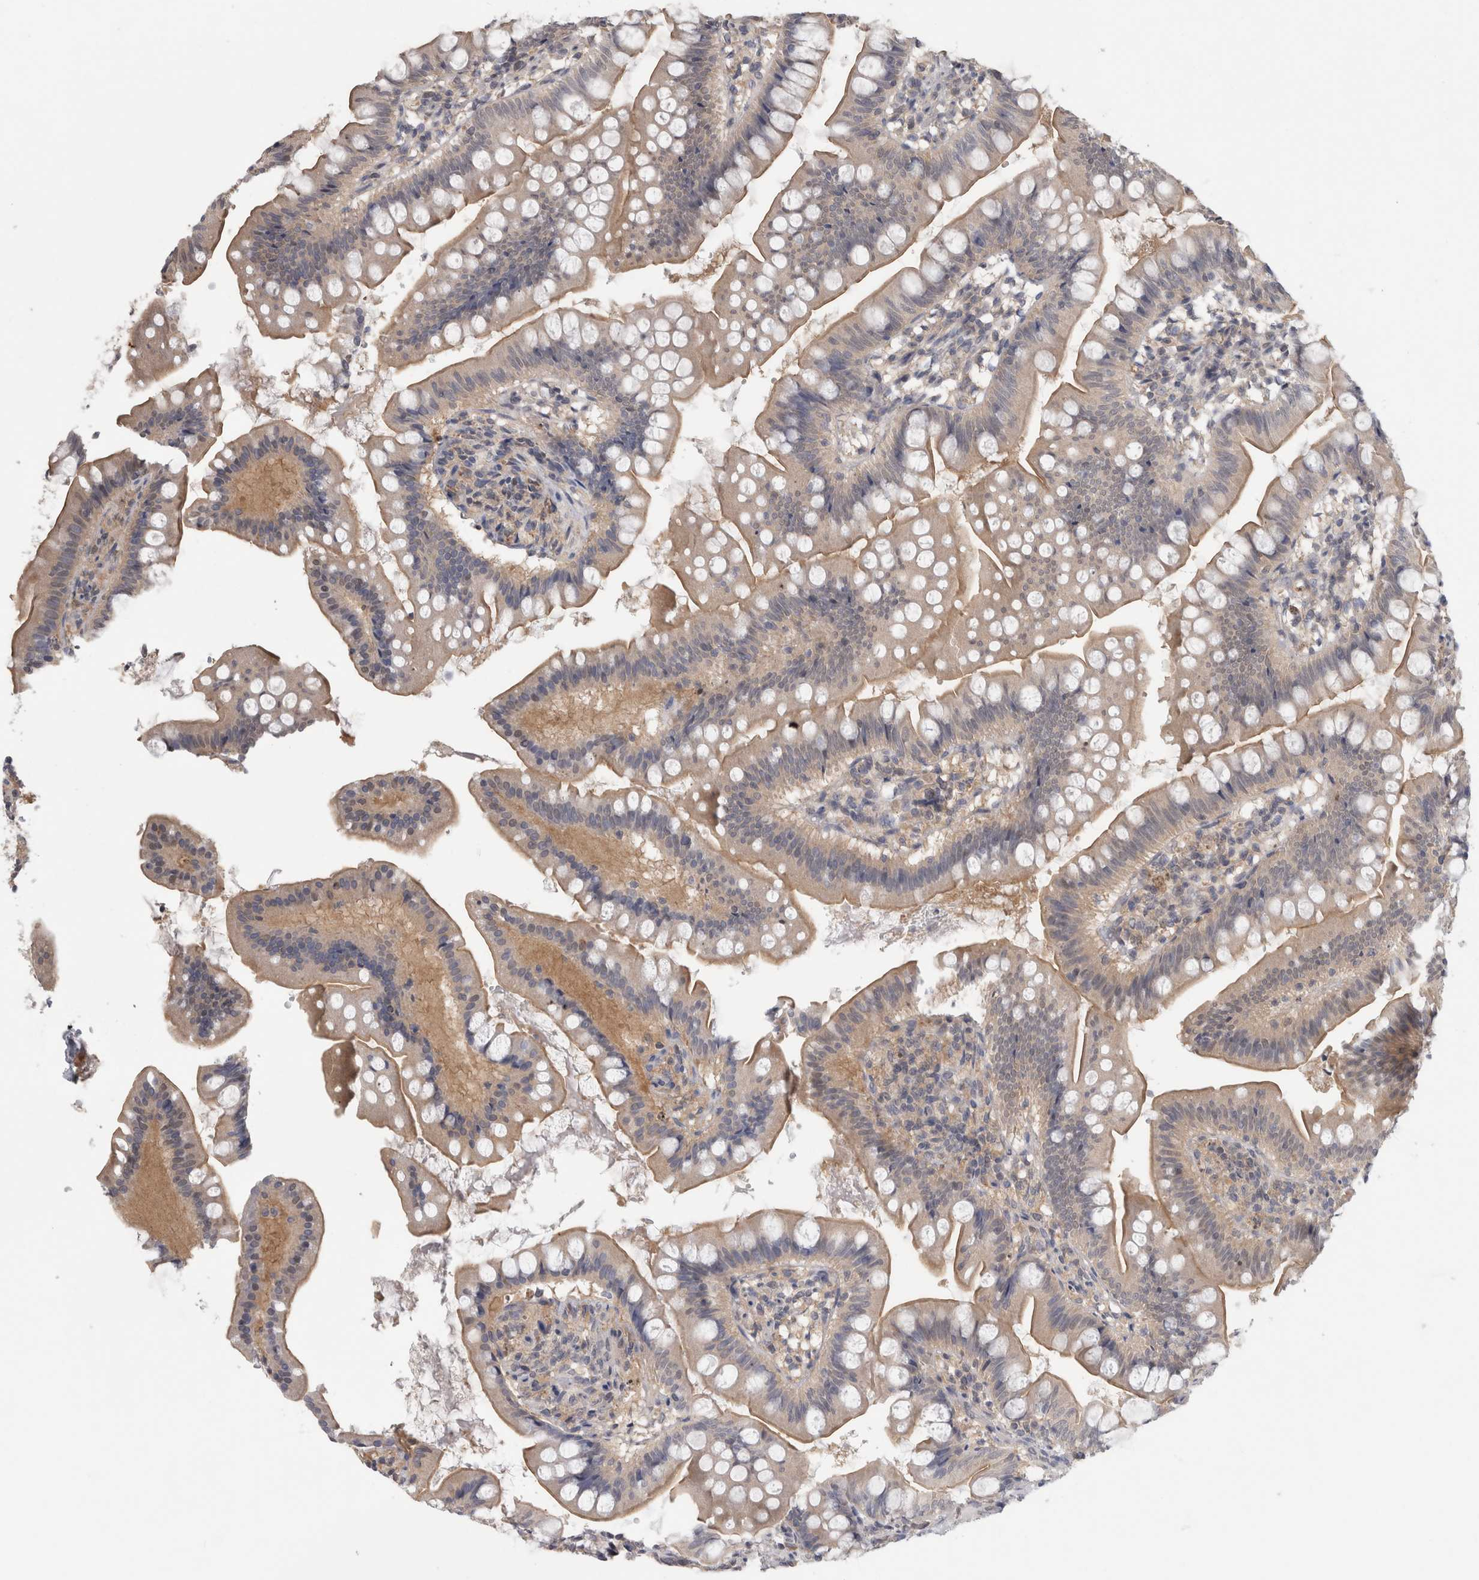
{"staining": {"intensity": "weak", "quantity": "25%-75%", "location": "cytoplasmic/membranous"}, "tissue": "small intestine", "cell_type": "Glandular cells", "image_type": "normal", "snomed": [{"axis": "morphology", "description": "Normal tissue, NOS"}, {"axis": "topography", "description": "Small intestine"}], "caption": "A brown stain shows weak cytoplasmic/membranous positivity of a protein in glandular cells of benign small intestine.", "gene": "PIGP", "patient": {"sex": "male", "age": 7}}